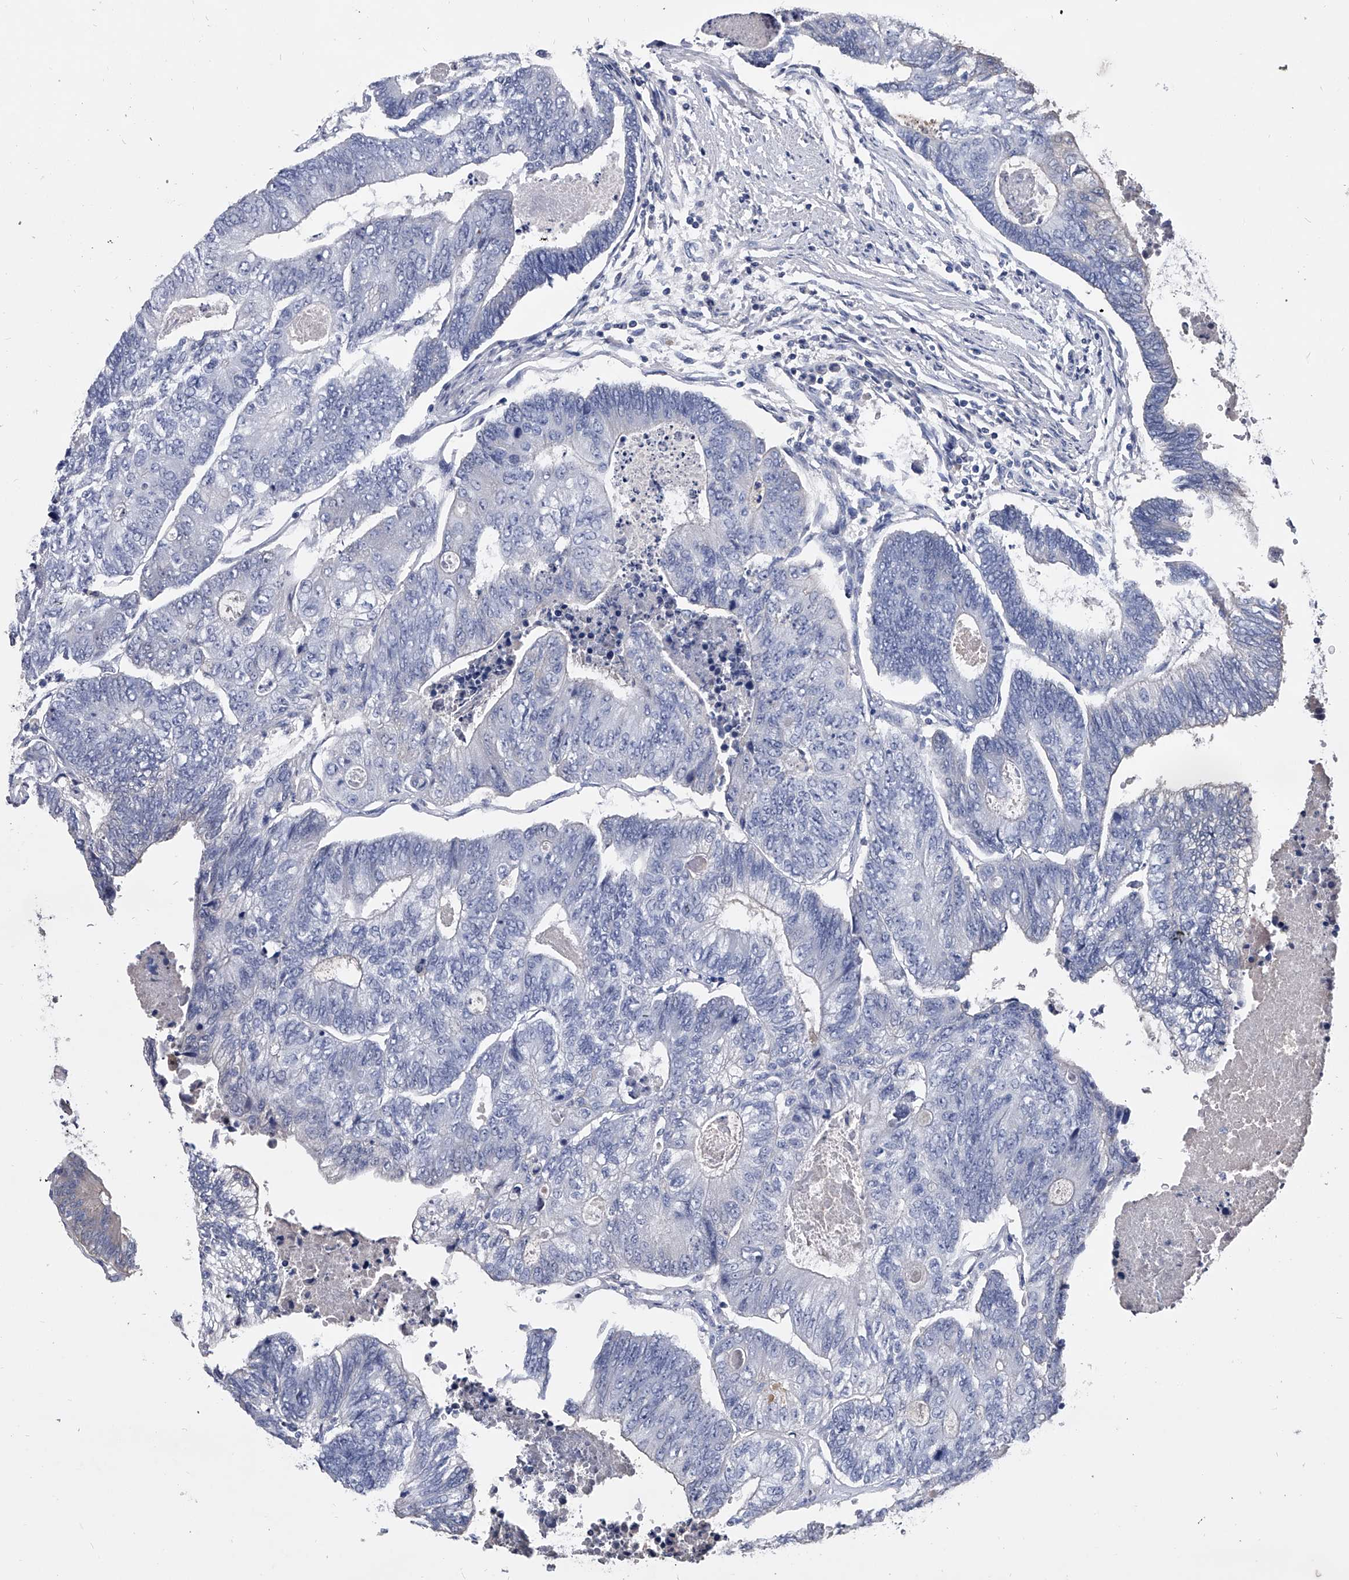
{"staining": {"intensity": "negative", "quantity": "none", "location": "none"}, "tissue": "colorectal cancer", "cell_type": "Tumor cells", "image_type": "cancer", "snomed": [{"axis": "morphology", "description": "Adenocarcinoma, NOS"}, {"axis": "topography", "description": "Colon"}], "caption": "The photomicrograph reveals no significant positivity in tumor cells of colorectal cancer.", "gene": "EFCAB7", "patient": {"sex": "female", "age": 67}}